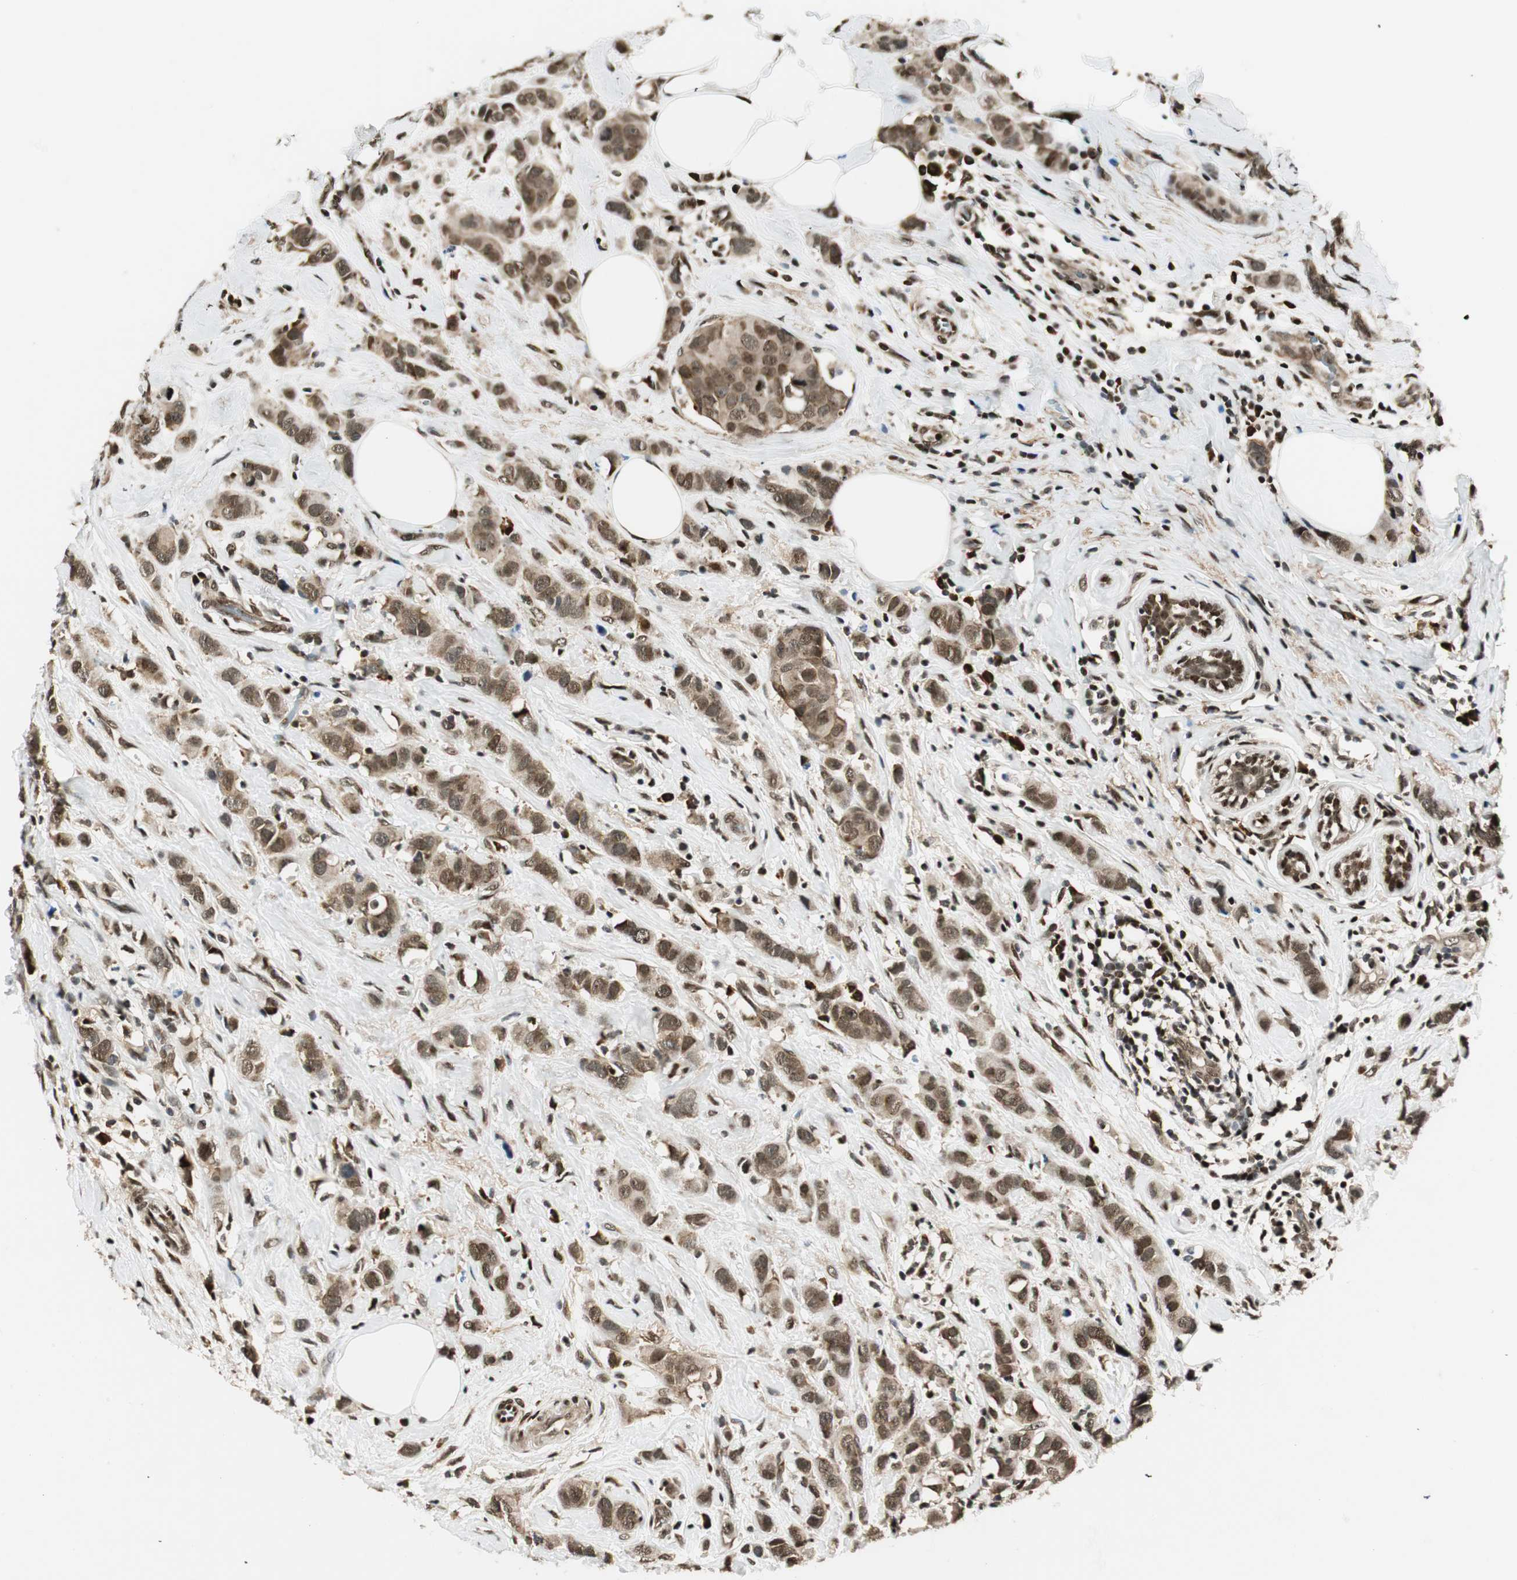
{"staining": {"intensity": "moderate", "quantity": ">75%", "location": "cytoplasmic/membranous,nuclear"}, "tissue": "breast cancer", "cell_type": "Tumor cells", "image_type": "cancer", "snomed": [{"axis": "morphology", "description": "Normal tissue, NOS"}, {"axis": "morphology", "description": "Duct carcinoma"}, {"axis": "topography", "description": "Breast"}], "caption": "Breast cancer (infiltrating ductal carcinoma) stained with DAB (3,3'-diaminobenzidine) immunohistochemistry (IHC) exhibits medium levels of moderate cytoplasmic/membranous and nuclear staining in about >75% of tumor cells. The protein is stained brown, and the nuclei are stained in blue (DAB (3,3'-diaminobenzidine) IHC with brightfield microscopy, high magnification).", "gene": "RING1", "patient": {"sex": "female", "age": 50}}